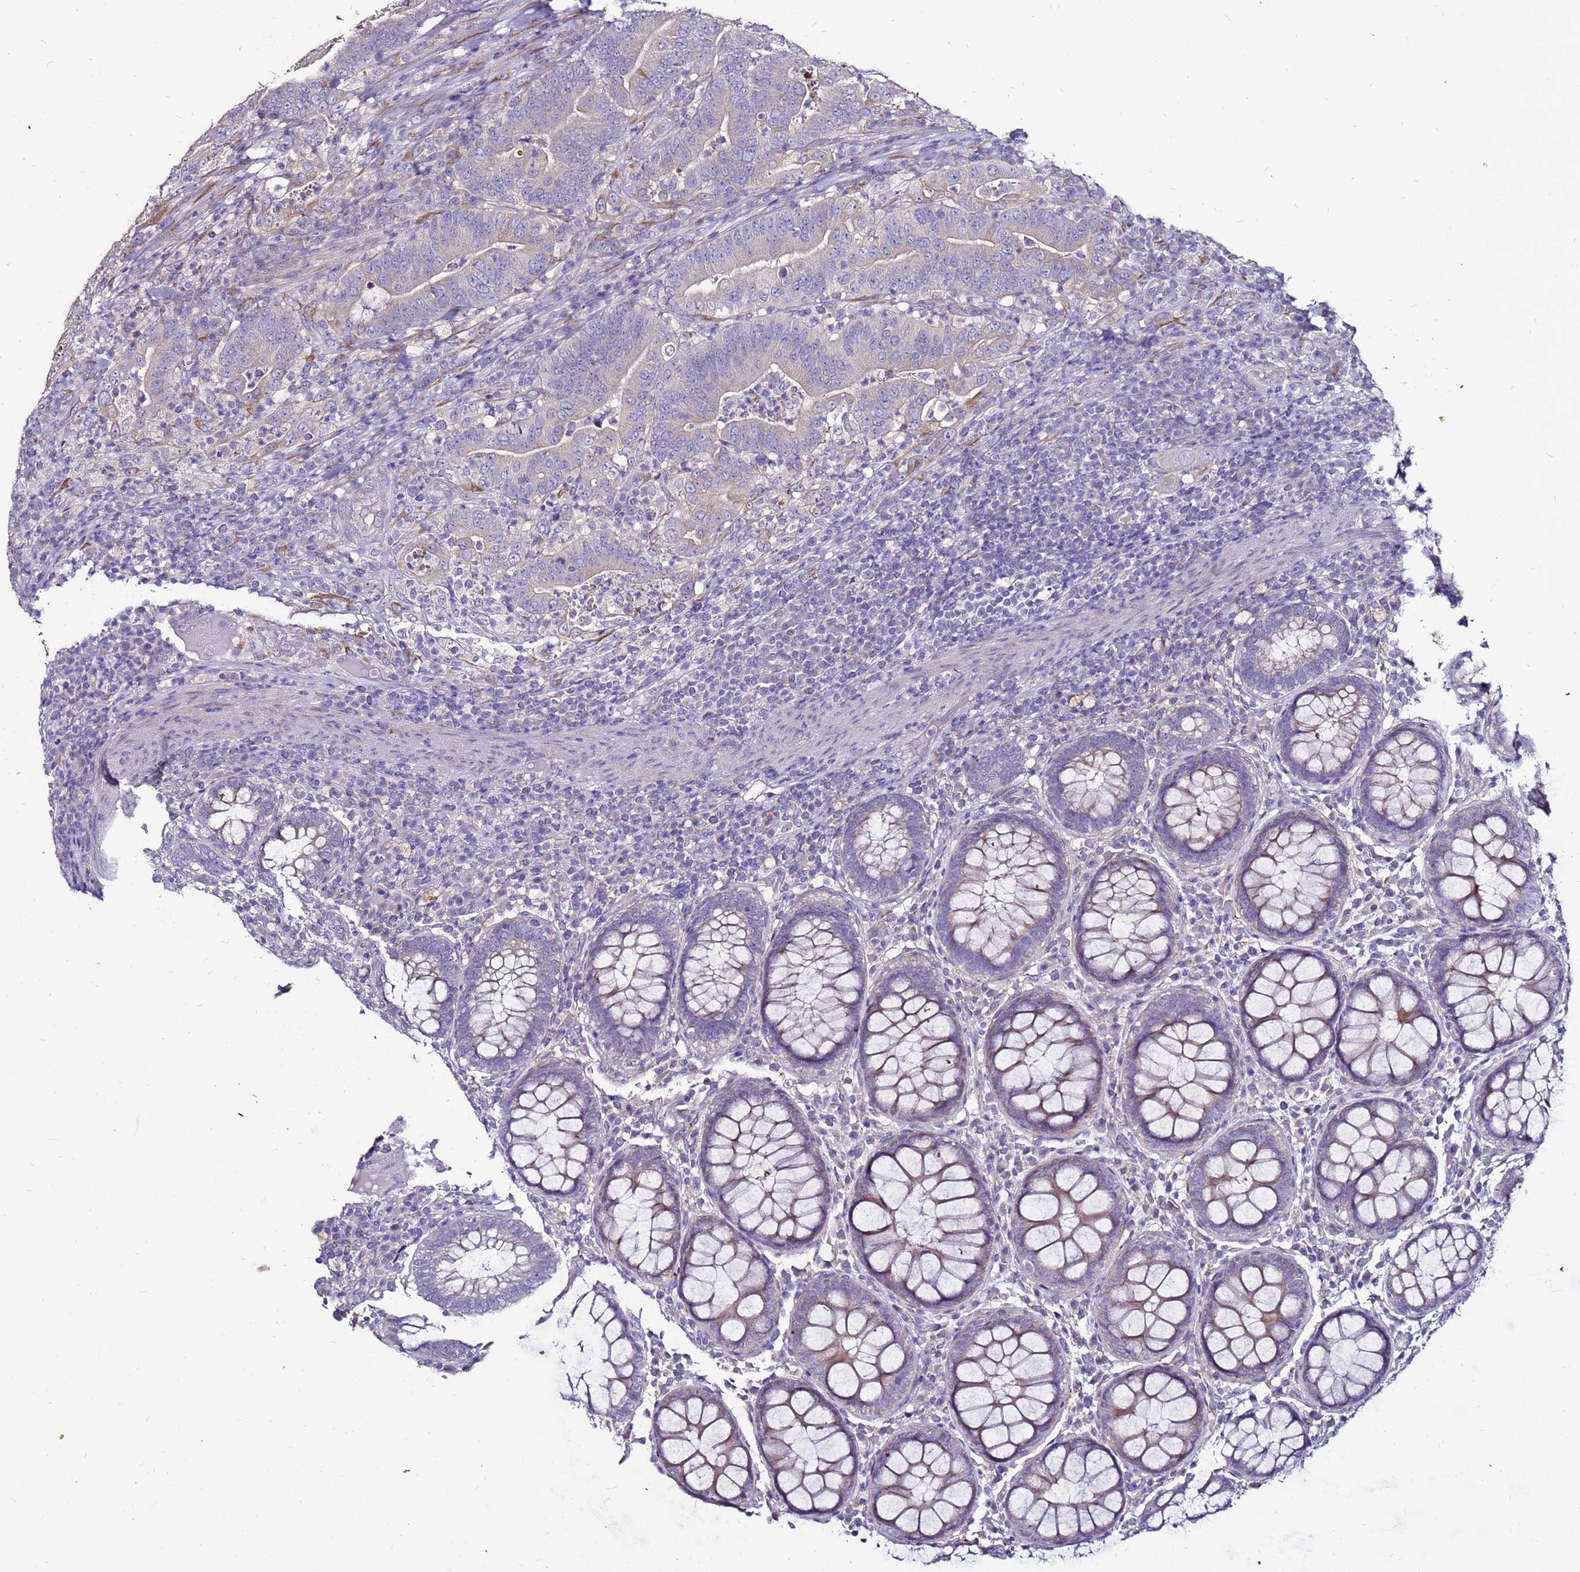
{"staining": {"intensity": "weak", "quantity": "<25%", "location": "cytoplasmic/membranous"}, "tissue": "colorectal cancer", "cell_type": "Tumor cells", "image_type": "cancer", "snomed": [{"axis": "morphology", "description": "Adenocarcinoma, NOS"}, {"axis": "topography", "description": "Colon"}], "caption": "Tumor cells are negative for brown protein staining in adenocarcinoma (colorectal).", "gene": "SLC44A3", "patient": {"sex": "female", "age": 66}}